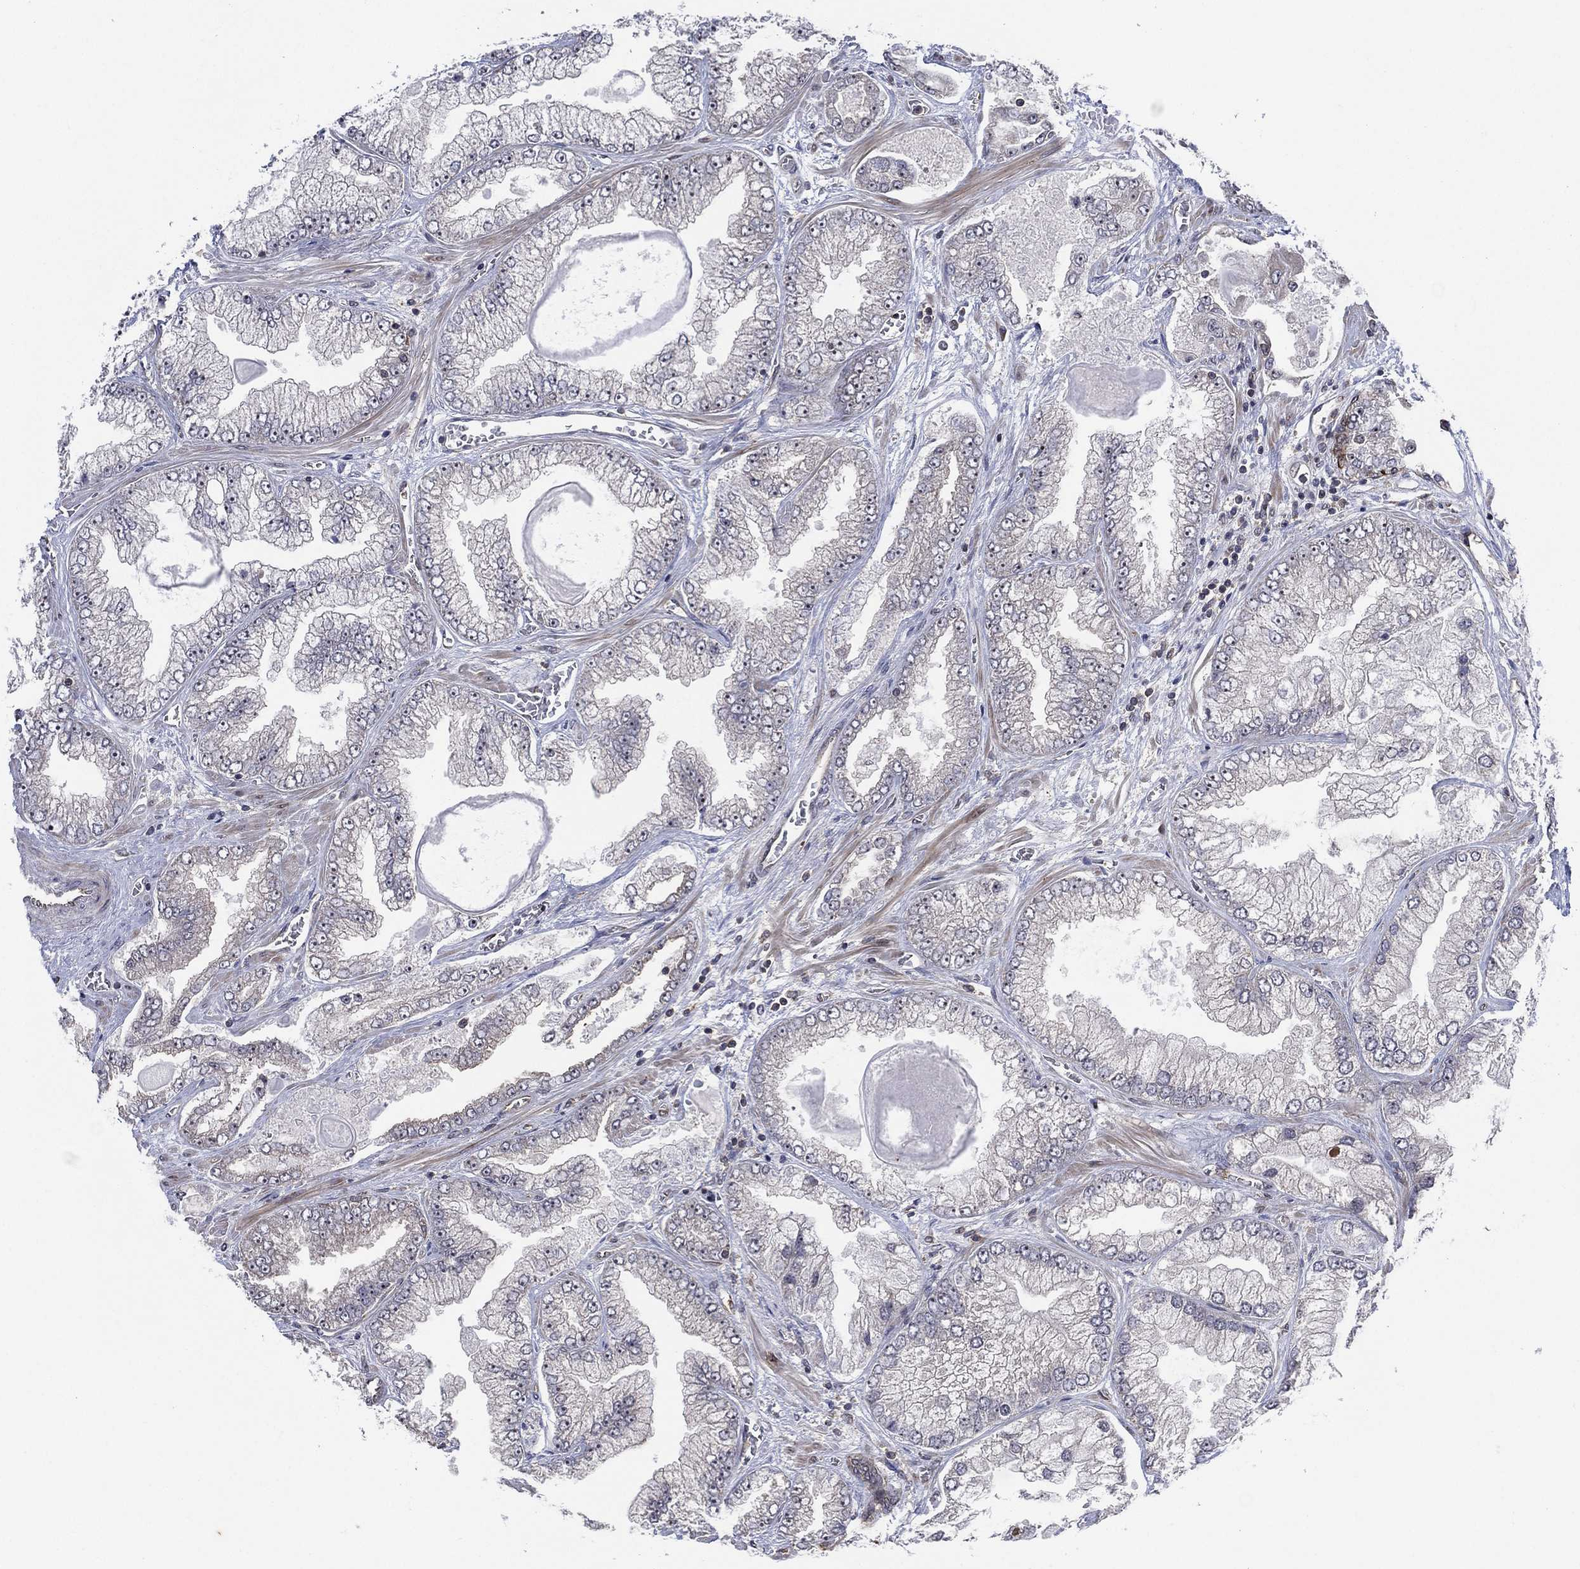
{"staining": {"intensity": "weak", "quantity": "25%-75%", "location": "nuclear"}, "tissue": "prostate cancer", "cell_type": "Tumor cells", "image_type": "cancer", "snomed": [{"axis": "morphology", "description": "Adenocarcinoma, Low grade"}, {"axis": "topography", "description": "Prostate"}], "caption": "There is low levels of weak nuclear staining in tumor cells of prostate cancer (adenocarcinoma (low-grade)), as demonstrated by immunohistochemical staining (brown color).", "gene": "TMCO1", "patient": {"sex": "male", "age": 57}}